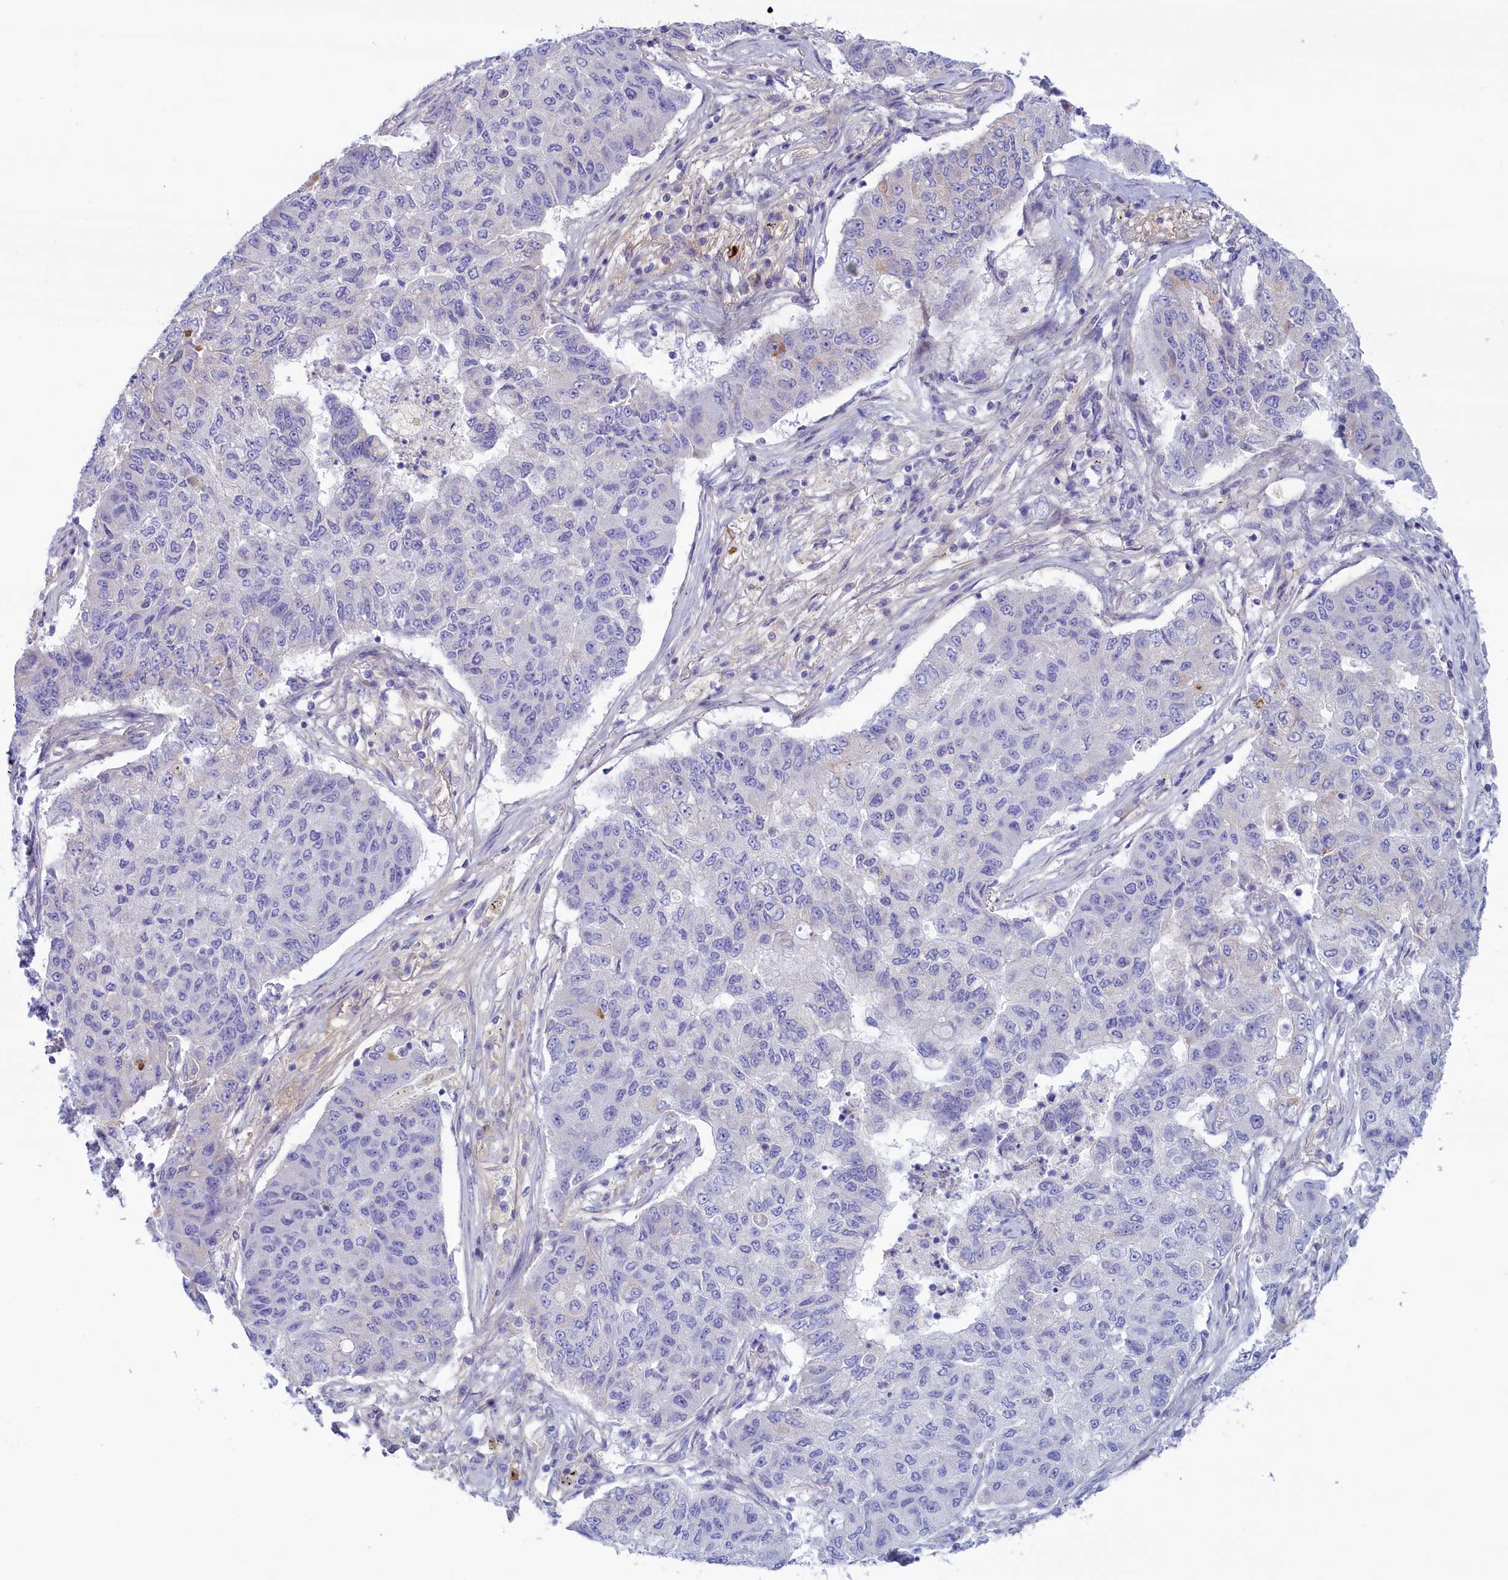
{"staining": {"intensity": "negative", "quantity": "none", "location": "none"}, "tissue": "lung cancer", "cell_type": "Tumor cells", "image_type": "cancer", "snomed": [{"axis": "morphology", "description": "Squamous cell carcinoma, NOS"}, {"axis": "topography", "description": "Lung"}], "caption": "The micrograph reveals no staining of tumor cells in lung squamous cell carcinoma.", "gene": "MPV17L2", "patient": {"sex": "male", "age": 74}}